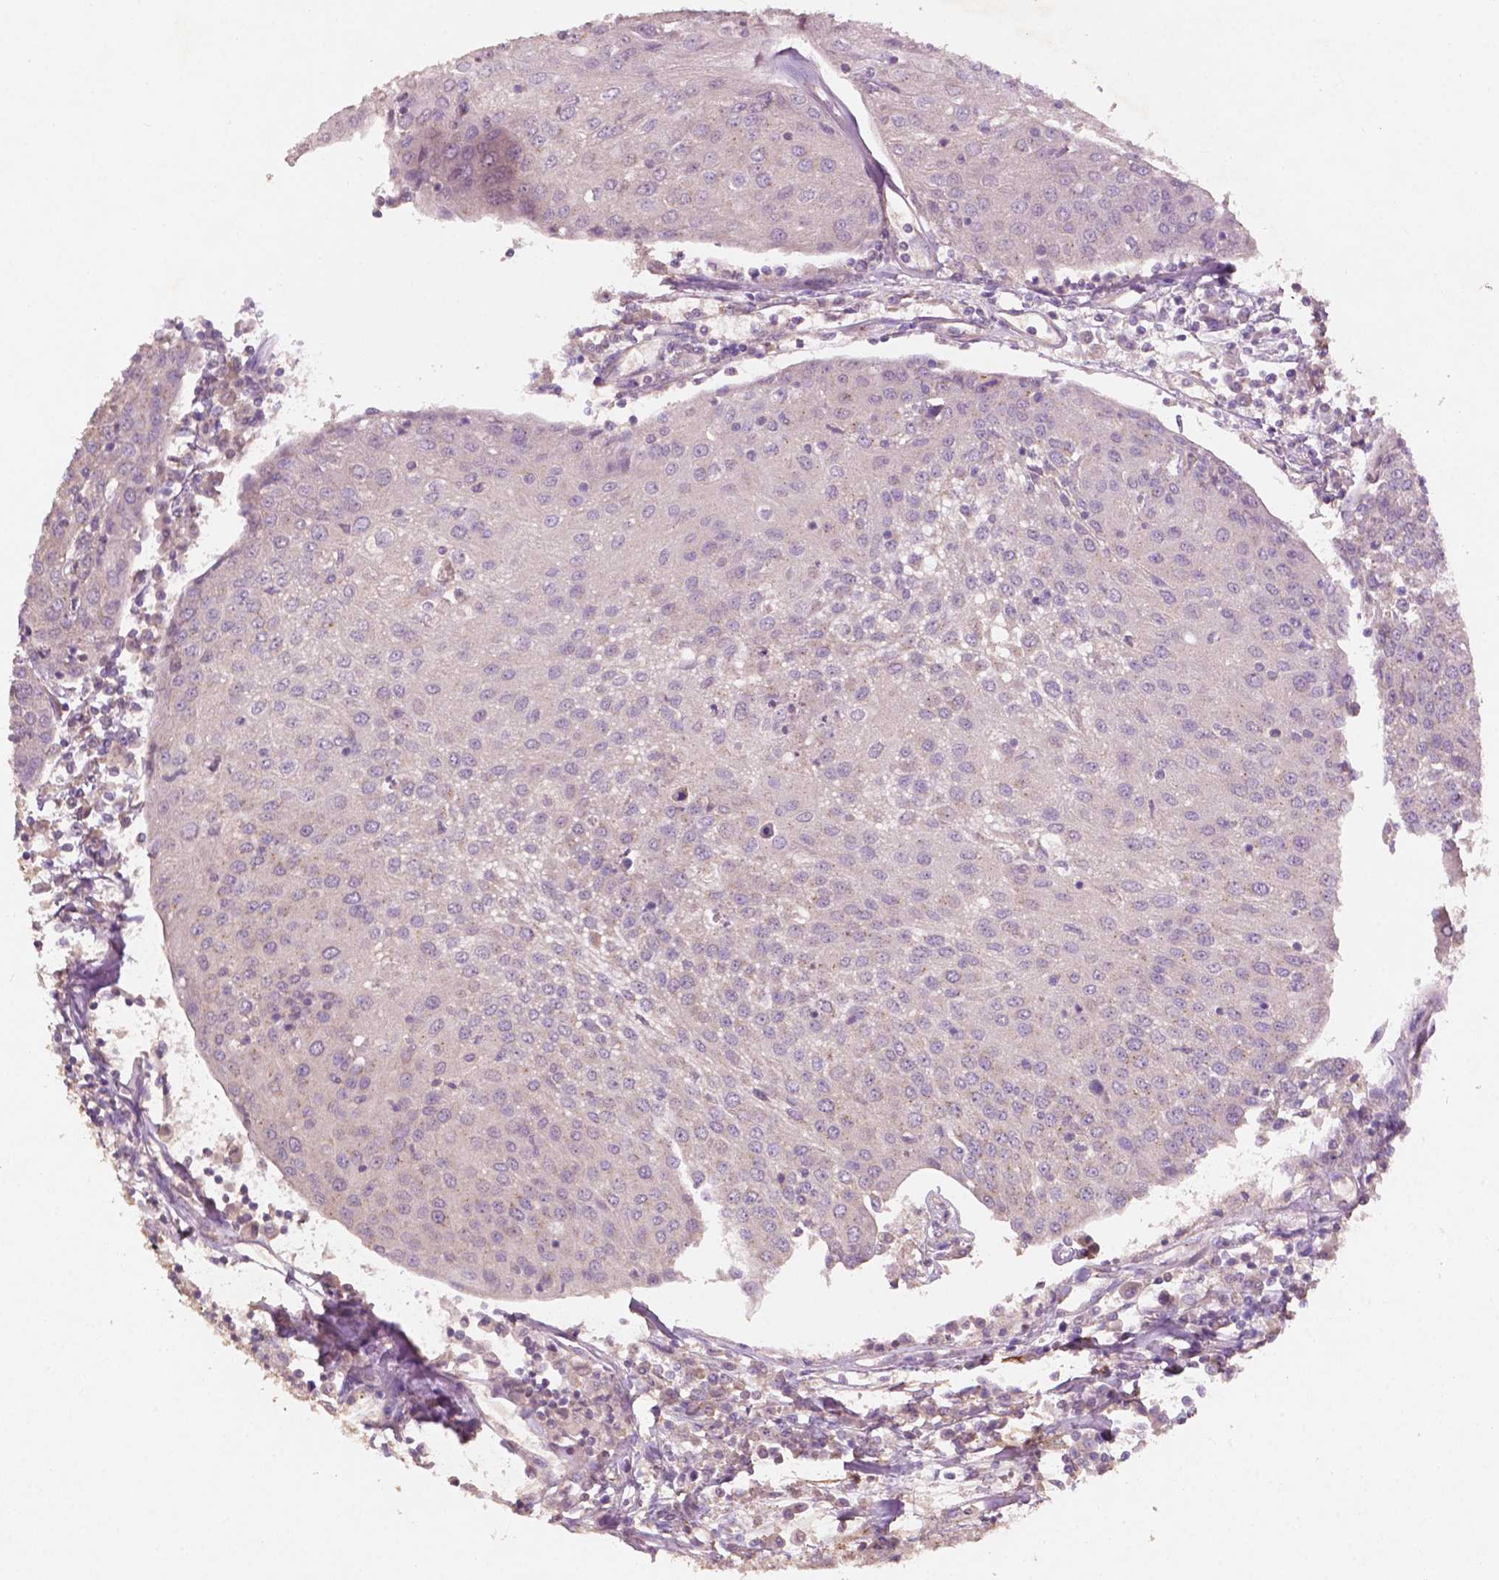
{"staining": {"intensity": "negative", "quantity": "none", "location": "none"}, "tissue": "urothelial cancer", "cell_type": "Tumor cells", "image_type": "cancer", "snomed": [{"axis": "morphology", "description": "Urothelial carcinoma, High grade"}, {"axis": "topography", "description": "Urinary bladder"}], "caption": "IHC image of neoplastic tissue: human urothelial cancer stained with DAB (3,3'-diaminobenzidine) shows no significant protein expression in tumor cells.", "gene": "CHPT1", "patient": {"sex": "female", "age": 85}}